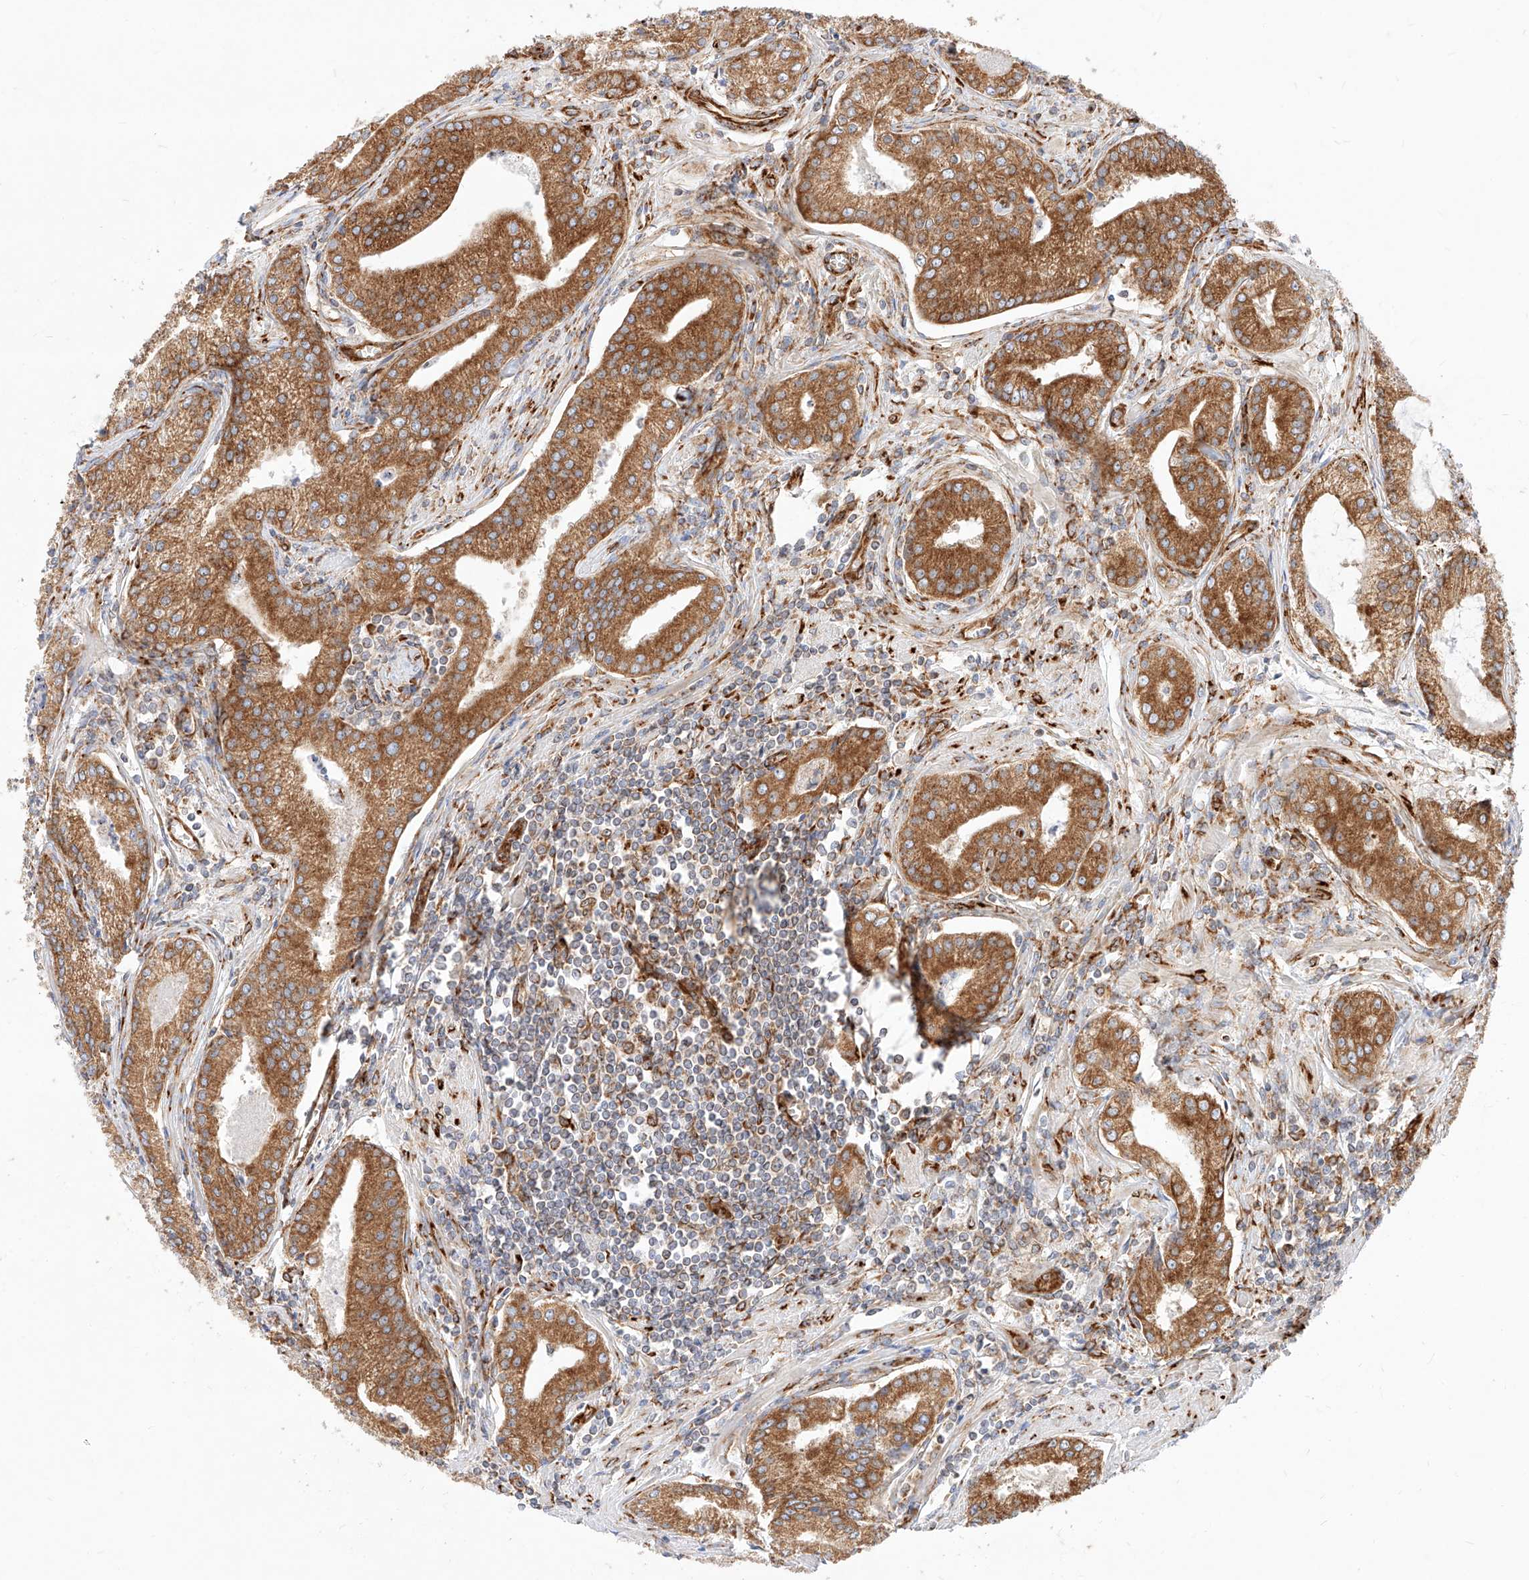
{"staining": {"intensity": "strong", "quantity": ">75%", "location": "cytoplasmic/membranous"}, "tissue": "prostate cancer", "cell_type": "Tumor cells", "image_type": "cancer", "snomed": [{"axis": "morphology", "description": "Adenocarcinoma, Low grade"}, {"axis": "topography", "description": "Prostate"}], "caption": "A brown stain shows strong cytoplasmic/membranous expression of a protein in prostate cancer tumor cells.", "gene": "CSGALNACT2", "patient": {"sex": "male", "age": 54}}